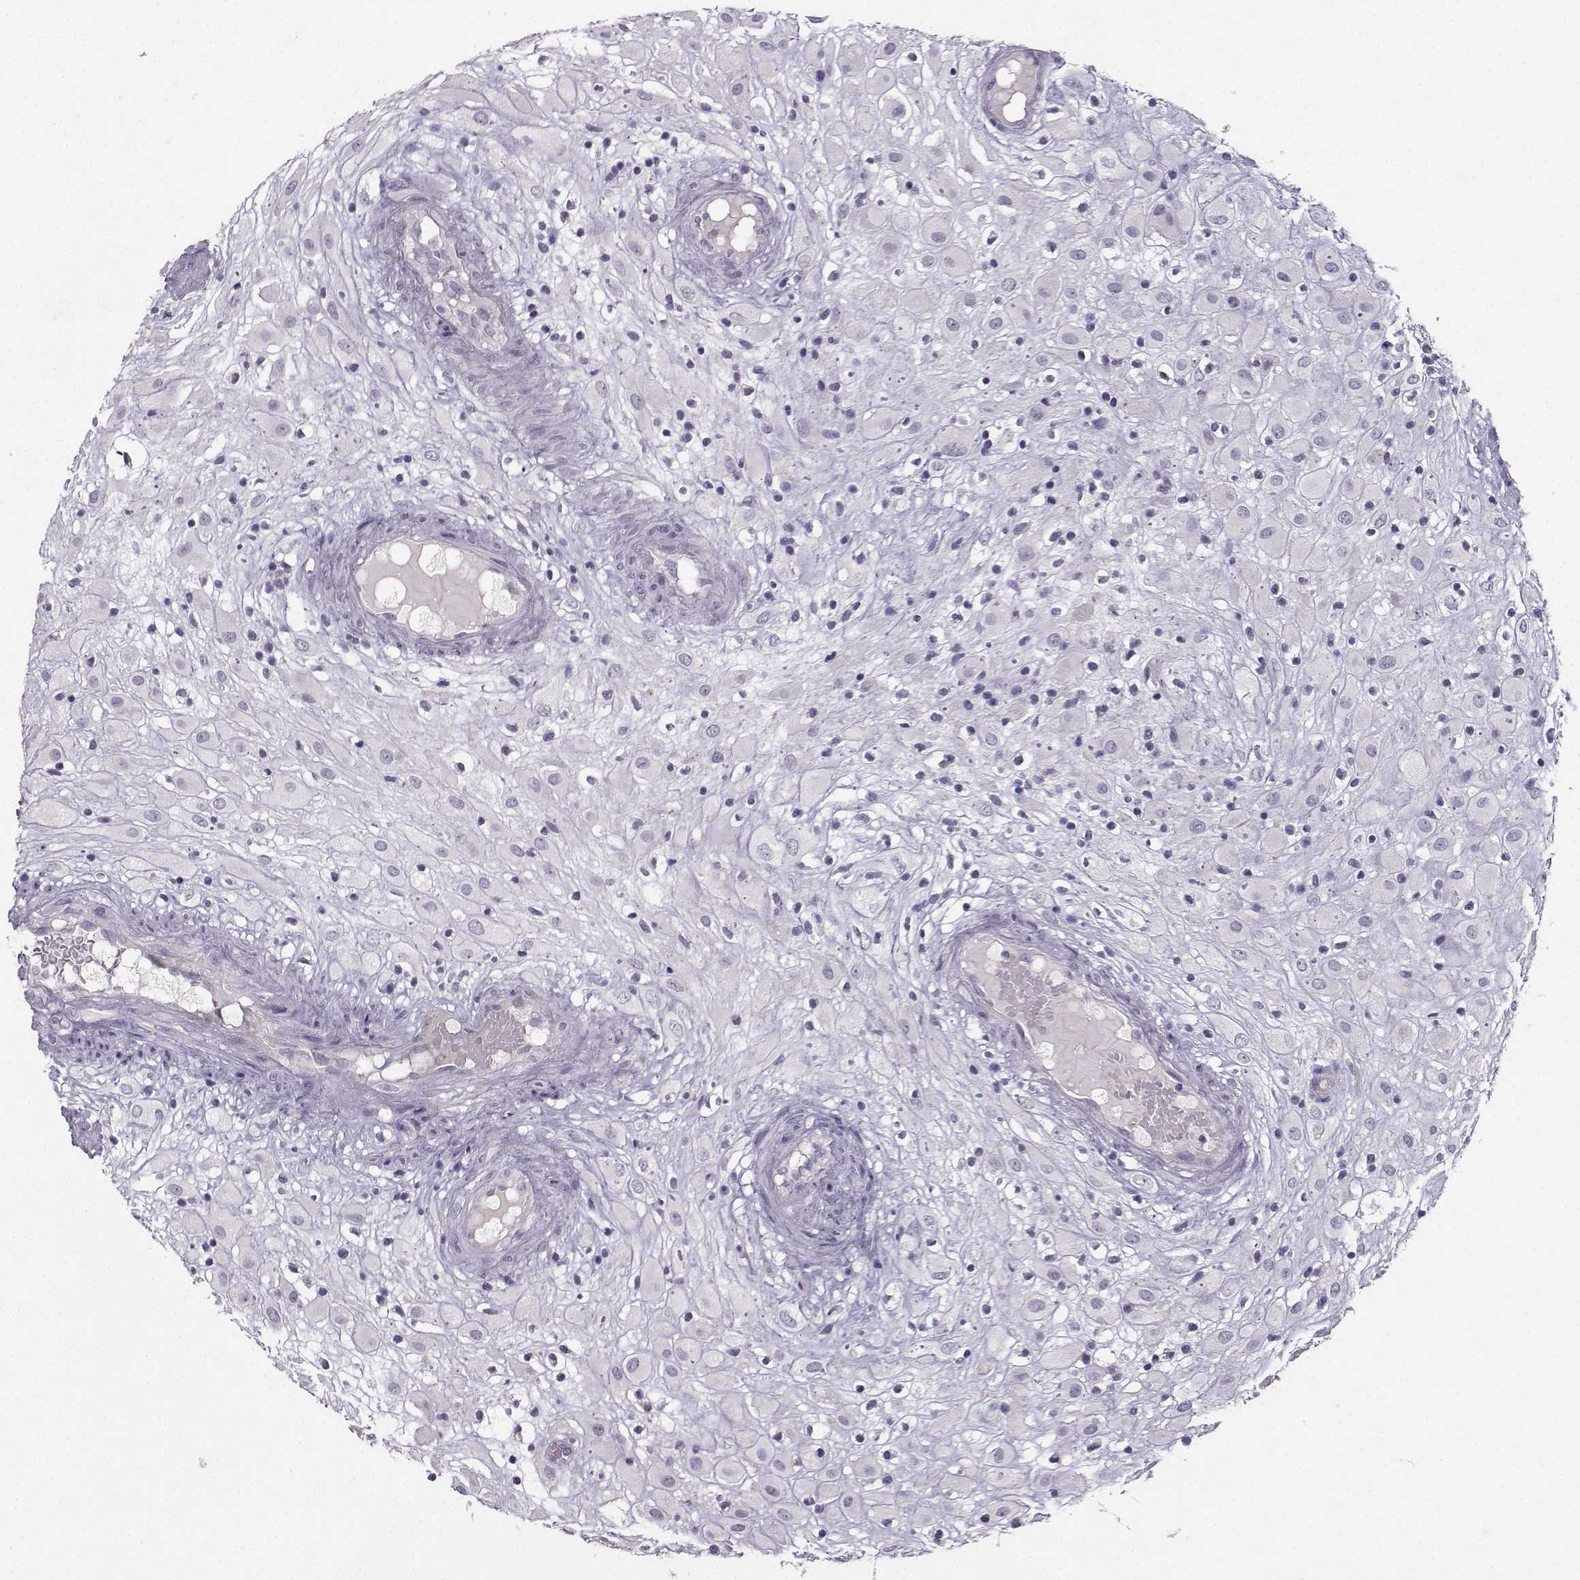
{"staining": {"intensity": "negative", "quantity": "none", "location": "none"}, "tissue": "placenta", "cell_type": "Decidual cells", "image_type": "normal", "snomed": [{"axis": "morphology", "description": "Normal tissue, NOS"}, {"axis": "topography", "description": "Placenta"}], "caption": "IHC histopathology image of benign placenta: human placenta stained with DAB displays no significant protein staining in decidual cells.", "gene": "PKP2", "patient": {"sex": "female", "age": 24}}